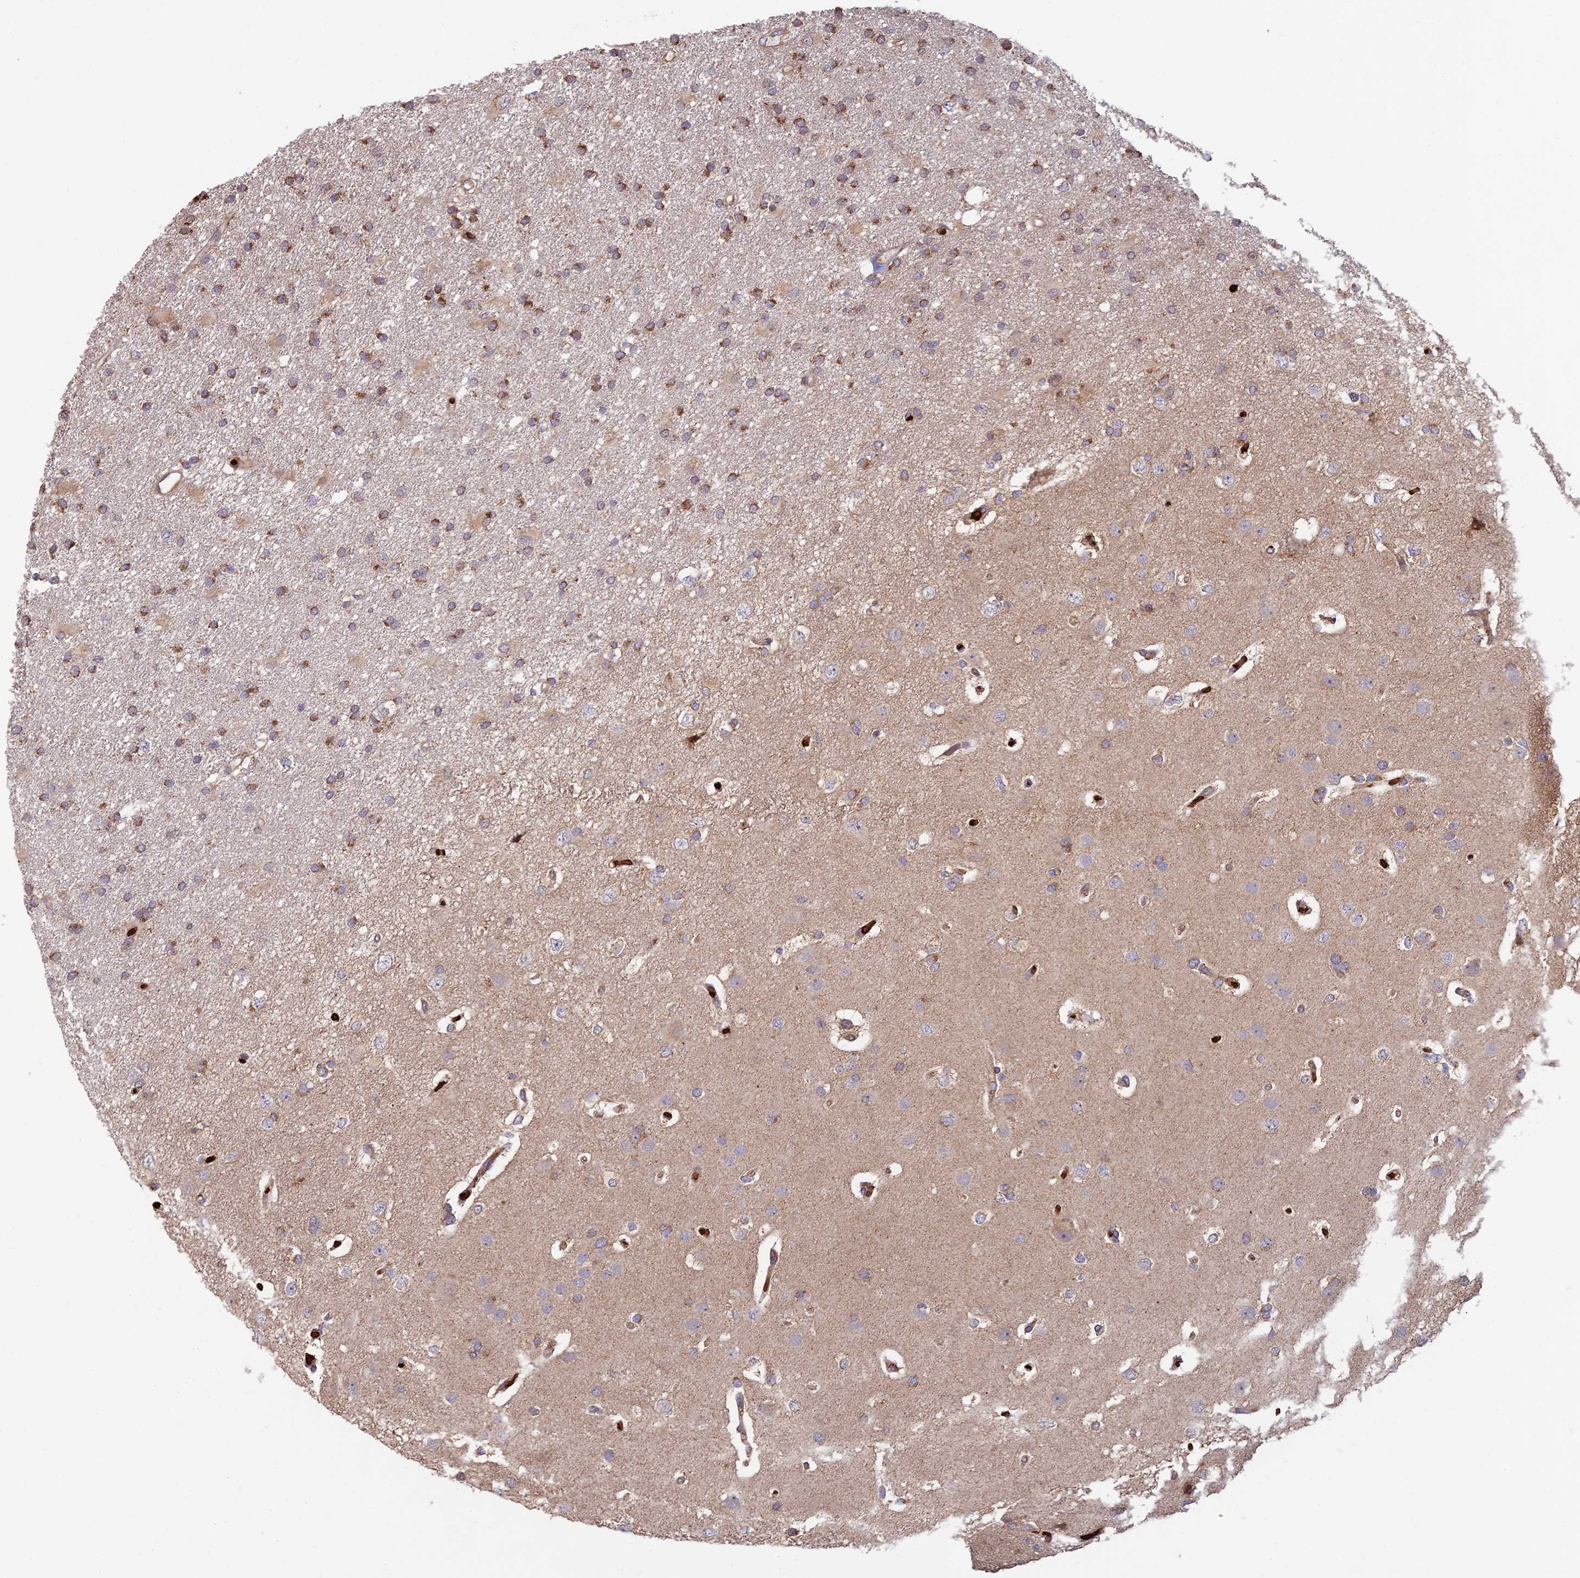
{"staining": {"intensity": "moderate", "quantity": ">75%", "location": "cytoplasmic/membranous"}, "tissue": "glioma", "cell_type": "Tumor cells", "image_type": "cancer", "snomed": [{"axis": "morphology", "description": "Glioma, malignant, High grade"}, {"axis": "topography", "description": "Brain"}], "caption": "An image showing moderate cytoplasmic/membranous expression in approximately >75% of tumor cells in glioma, as visualized by brown immunohistochemical staining.", "gene": "UFSP2", "patient": {"sex": "male", "age": 77}}